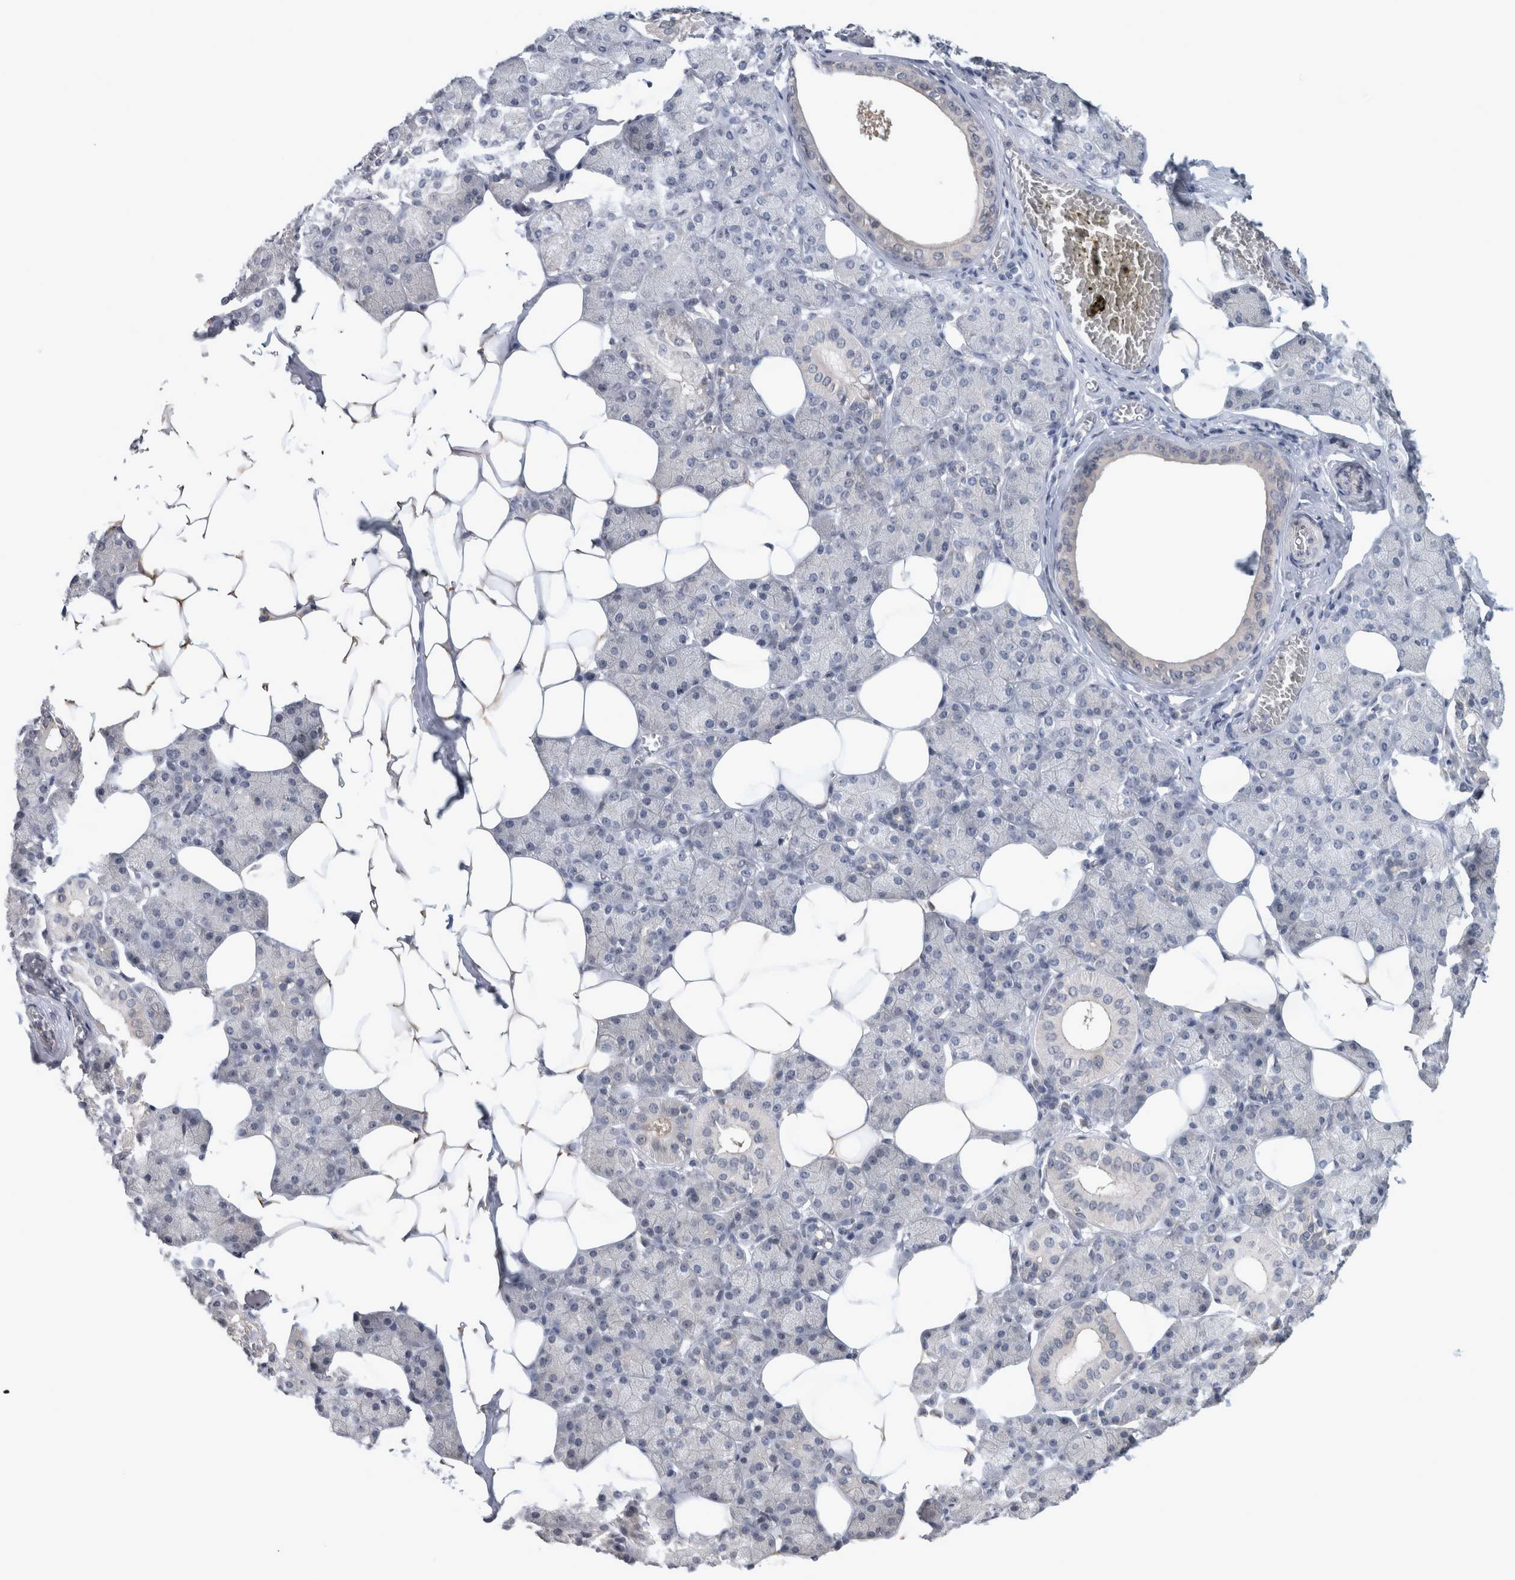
{"staining": {"intensity": "negative", "quantity": "none", "location": "none"}, "tissue": "salivary gland", "cell_type": "Glandular cells", "image_type": "normal", "snomed": [{"axis": "morphology", "description": "Normal tissue, NOS"}, {"axis": "topography", "description": "Salivary gland"}], "caption": "The immunohistochemistry photomicrograph has no significant staining in glandular cells of salivary gland.", "gene": "RBM28", "patient": {"sex": "female", "age": 33}}